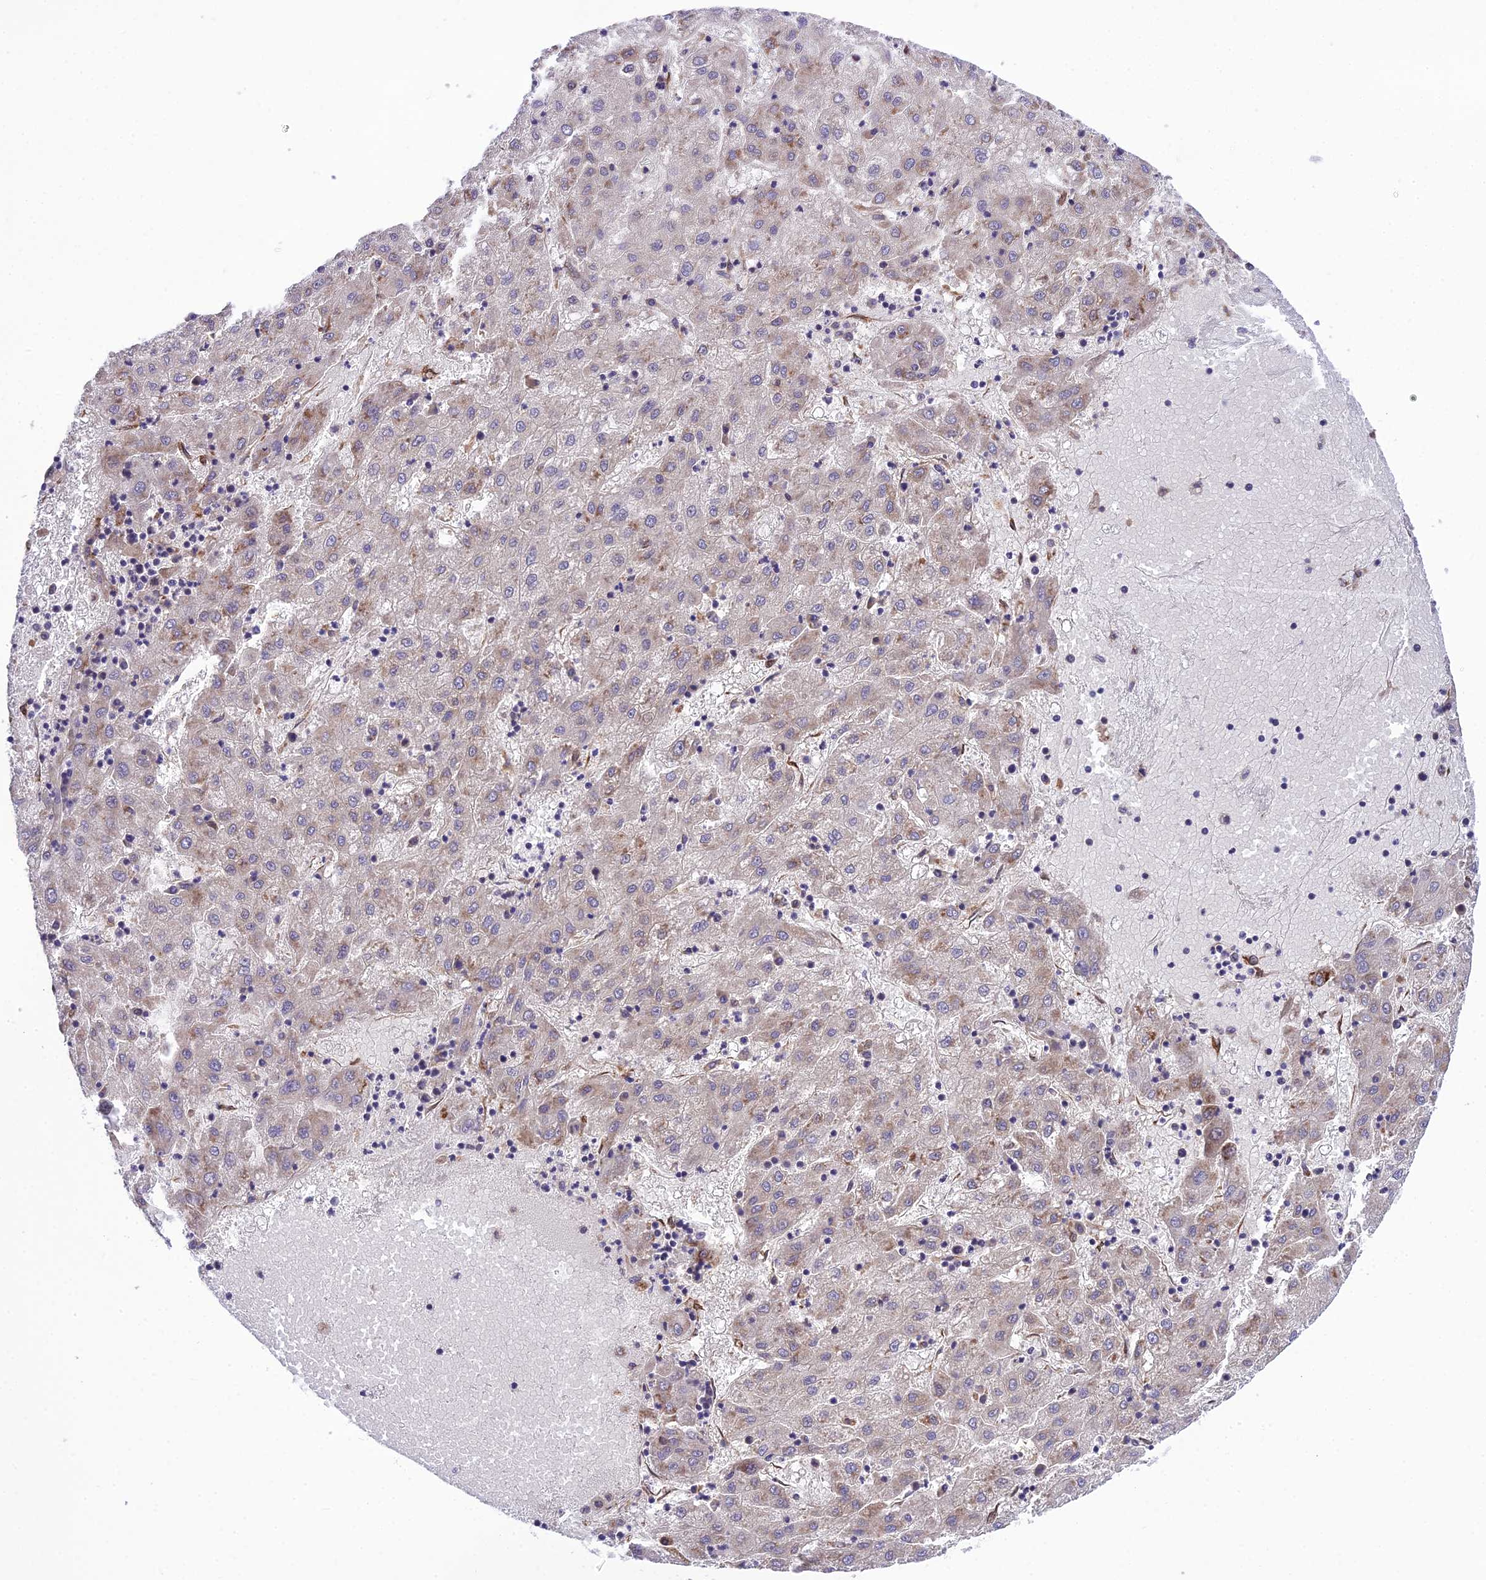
{"staining": {"intensity": "strong", "quantity": "<25%", "location": "cytoplasmic/membranous"}, "tissue": "liver cancer", "cell_type": "Tumor cells", "image_type": "cancer", "snomed": [{"axis": "morphology", "description": "Carcinoma, Hepatocellular, NOS"}, {"axis": "topography", "description": "Liver"}], "caption": "Tumor cells reveal medium levels of strong cytoplasmic/membranous staining in approximately <25% of cells in liver cancer (hepatocellular carcinoma). (DAB (3,3'-diaminobenzidine) = brown stain, brightfield microscopy at high magnification).", "gene": "DHCR7", "patient": {"sex": "male", "age": 72}}